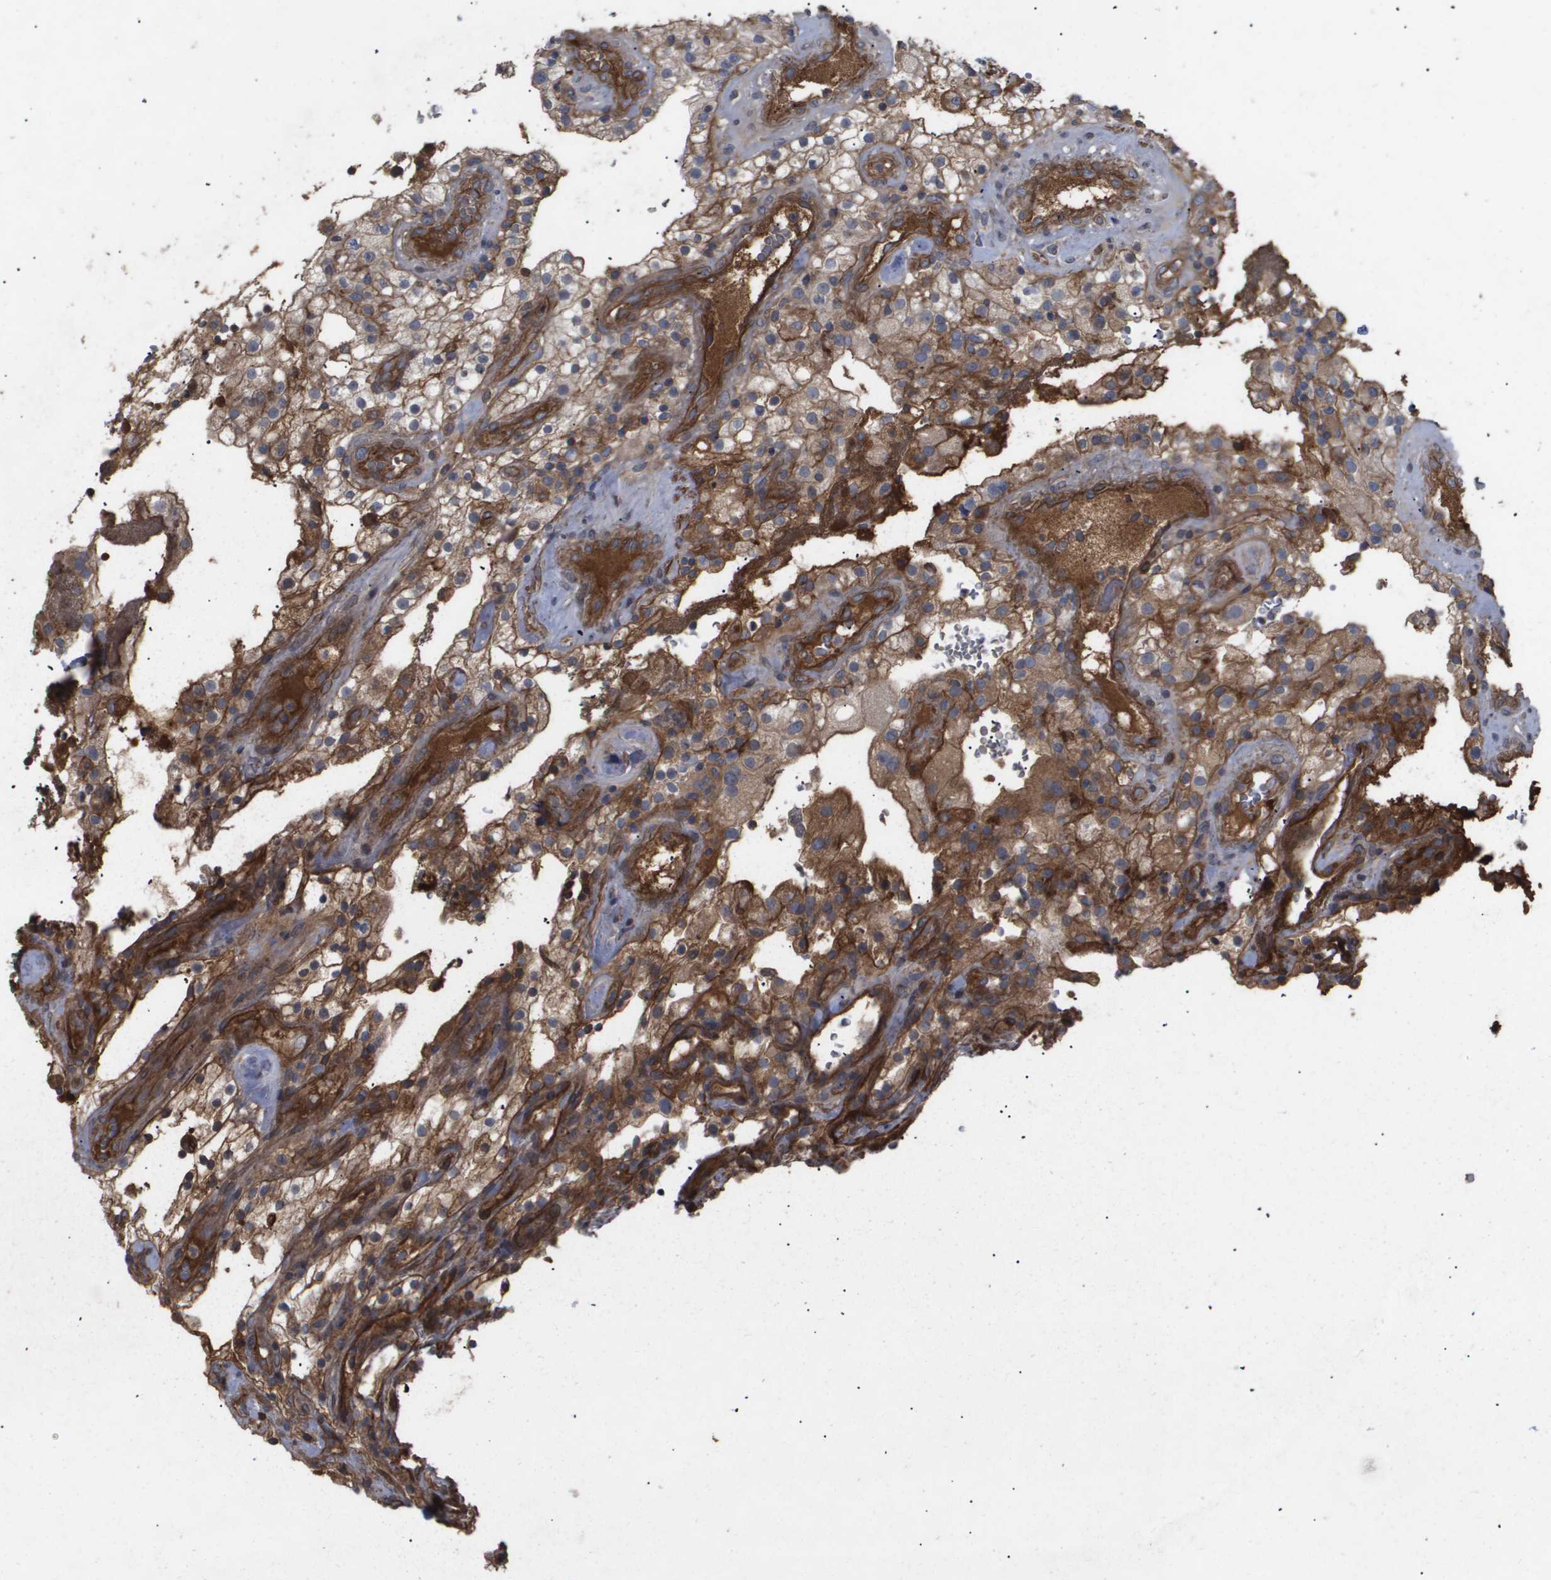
{"staining": {"intensity": "moderate", "quantity": ">75%", "location": "cytoplasmic/membranous"}, "tissue": "renal cancer", "cell_type": "Tumor cells", "image_type": "cancer", "snomed": [{"axis": "morphology", "description": "Adenocarcinoma, NOS"}, {"axis": "topography", "description": "Kidney"}], "caption": "This is a histology image of IHC staining of renal cancer (adenocarcinoma), which shows moderate positivity in the cytoplasmic/membranous of tumor cells.", "gene": "TNS1", "patient": {"sex": "female", "age": 52}}